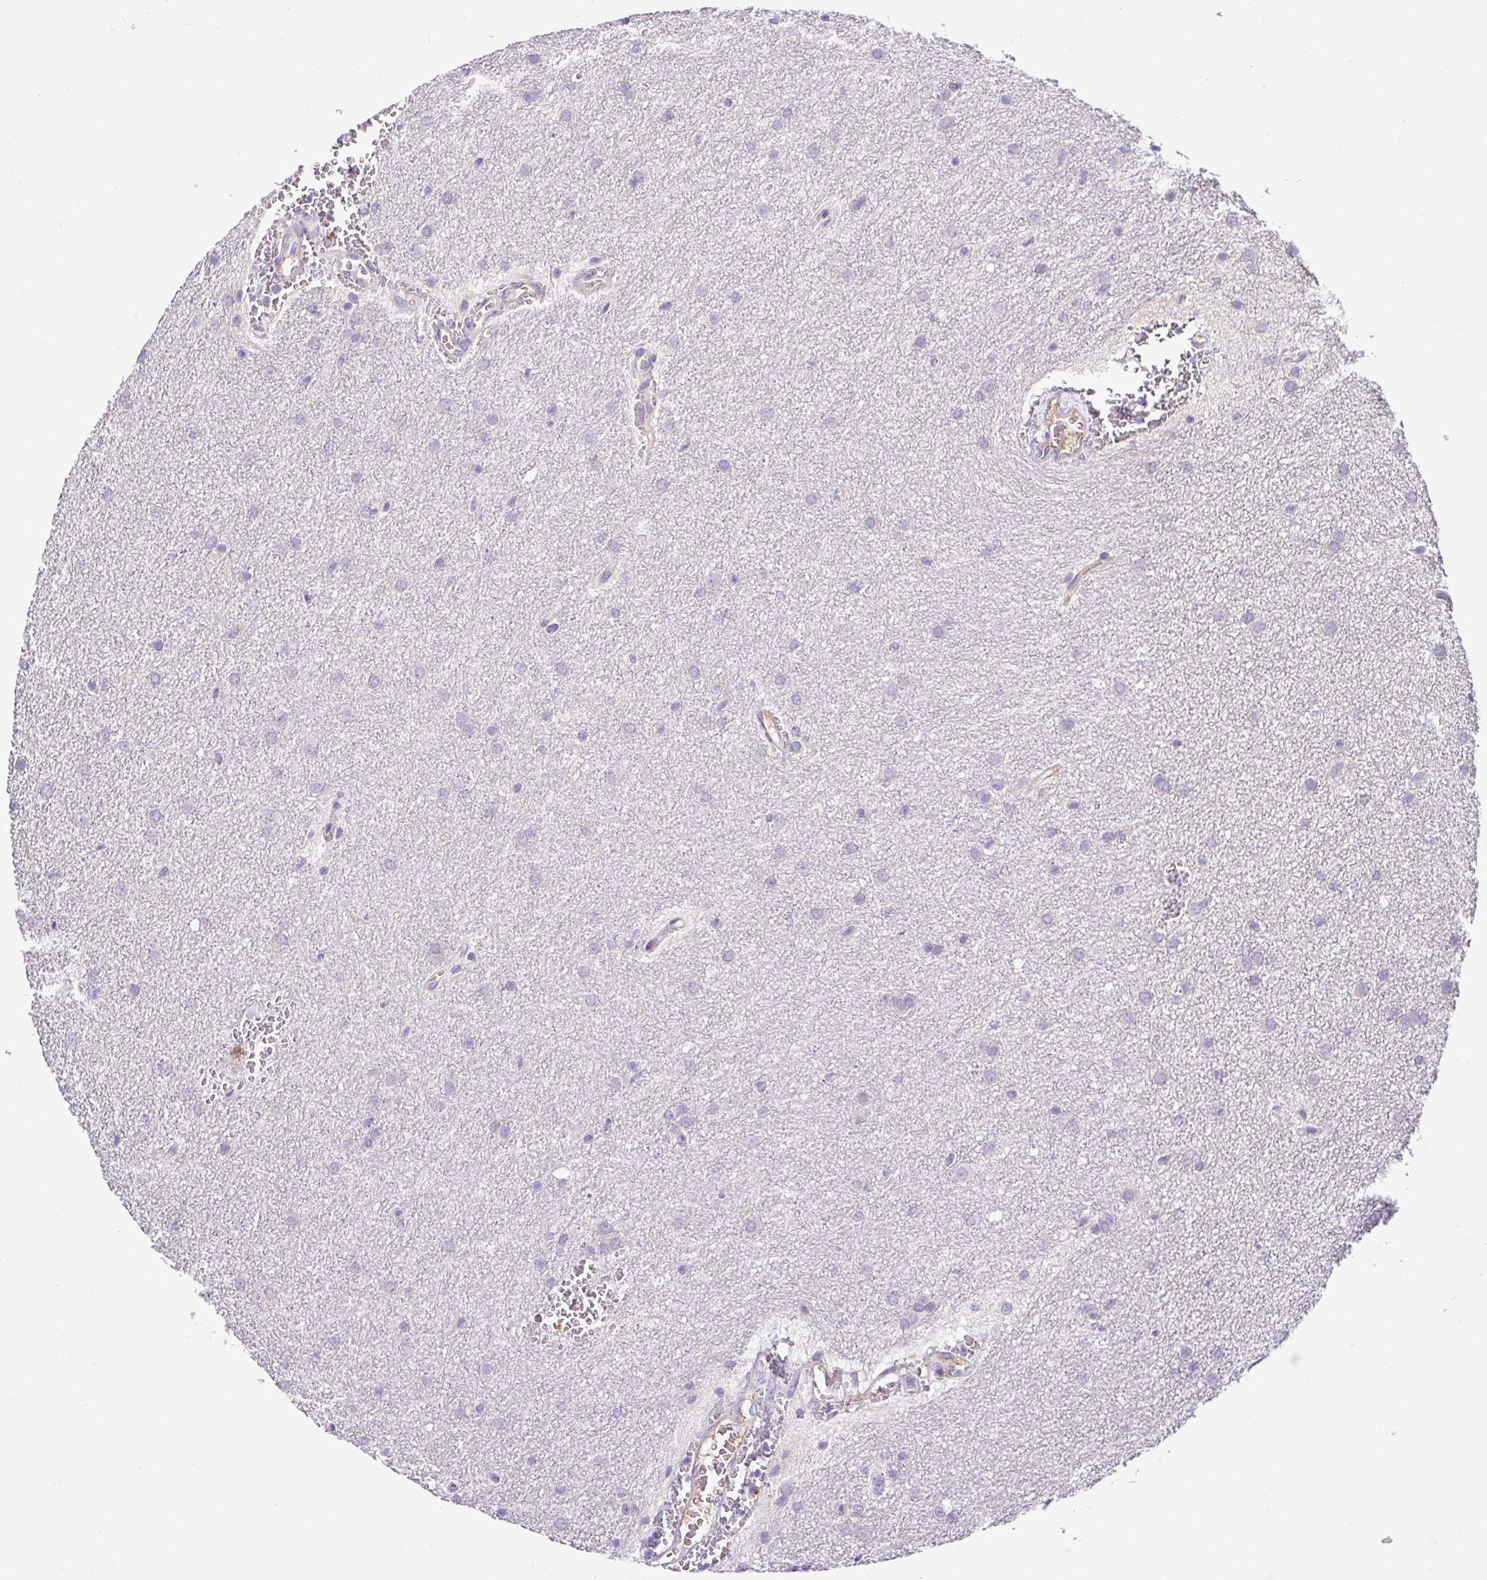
{"staining": {"intensity": "negative", "quantity": "none", "location": "none"}, "tissue": "glioma", "cell_type": "Tumor cells", "image_type": "cancer", "snomed": [{"axis": "morphology", "description": "Glioma, malignant, Low grade"}, {"axis": "topography", "description": "Cerebellum"}], "caption": "Malignant glioma (low-grade) was stained to show a protein in brown. There is no significant expression in tumor cells.", "gene": "CRISP3", "patient": {"sex": "female", "age": 5}}